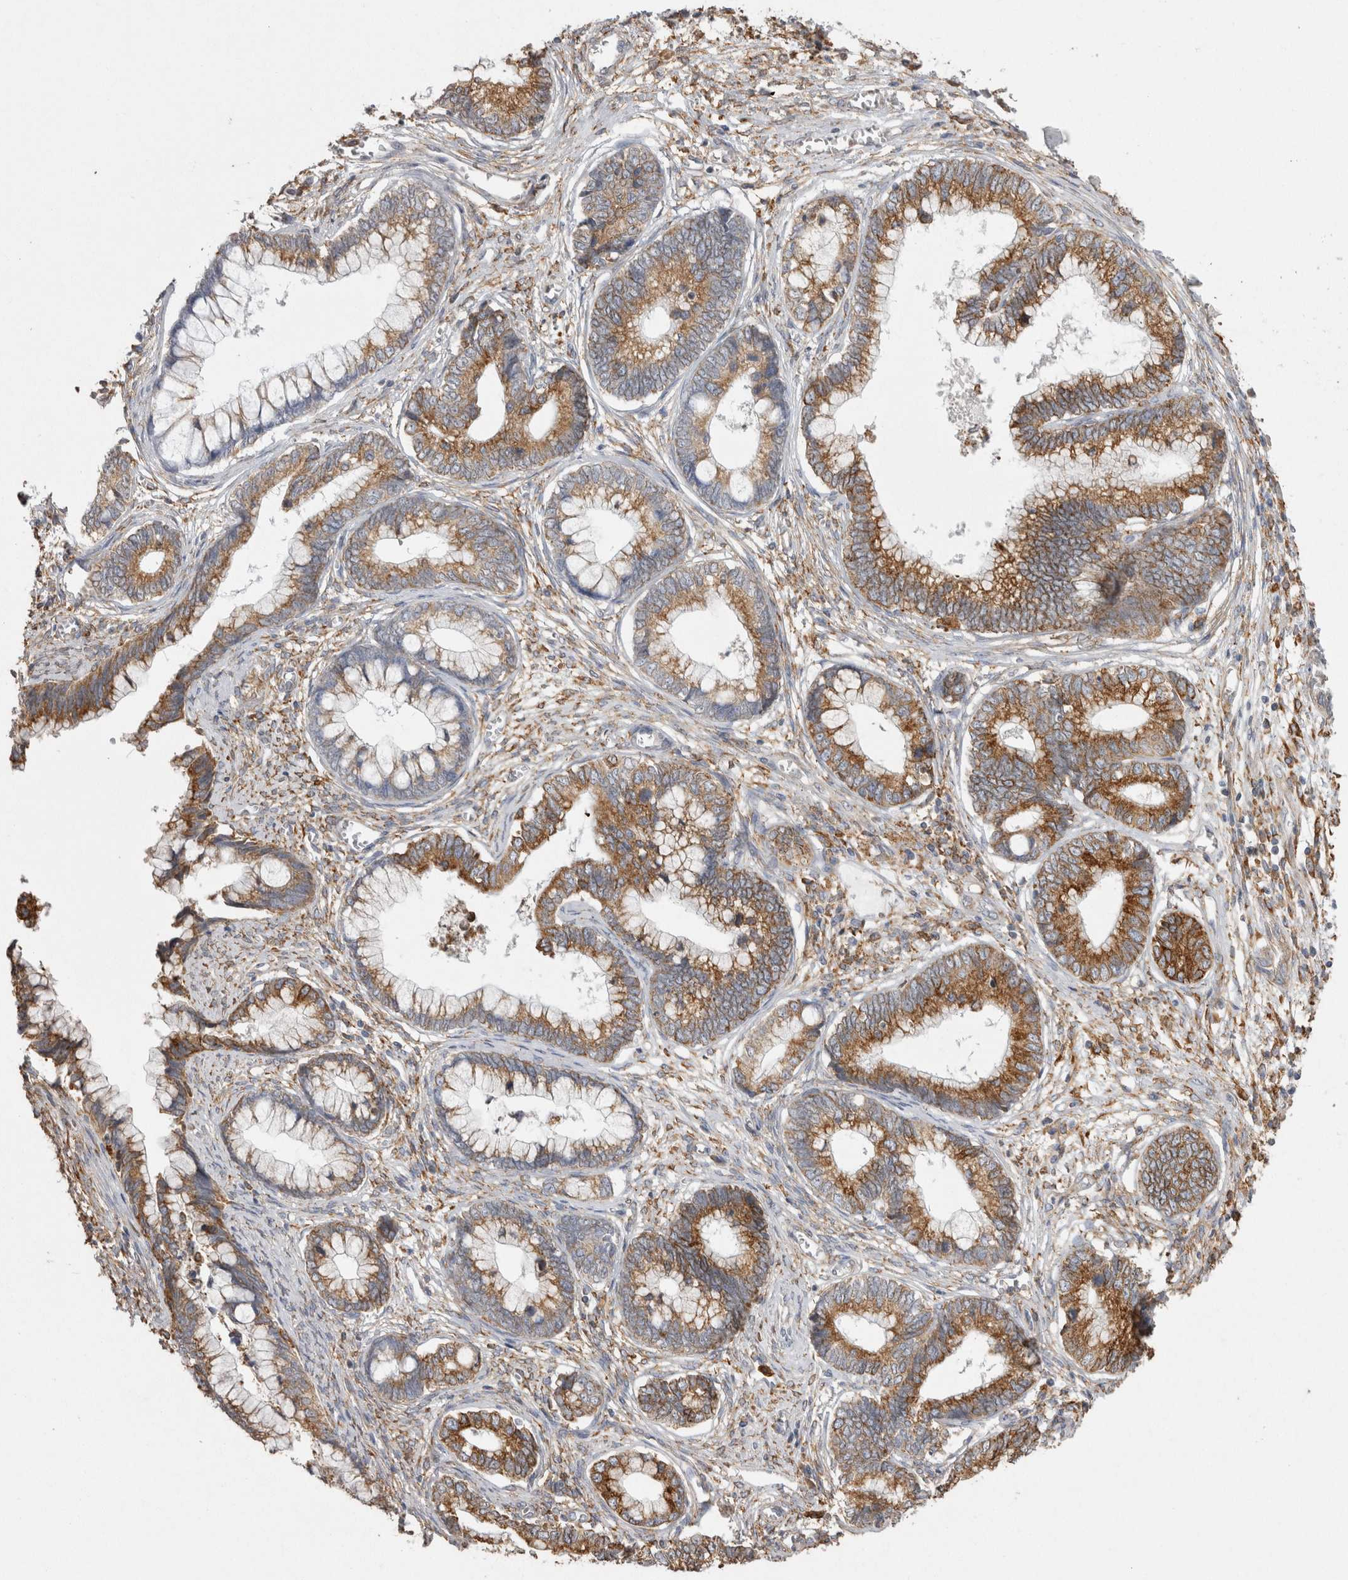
{"staining": {"intensity": "moderate", "quantity": ">75%", "location": "cytoplasmic/membranous"}, "tissue": "cervical cancer", "cell_type": "Tumor cells", "image_type": "cancer", "snomed": [{"axis": "morphology", "description": "Adenocarcinoma, NOS"}, {"axis": "topography", "description": "Cervix"}], "caption": "This photomicrograph exhibits immunohistochemistry (IHC) staining of adenocarcinoma (cervical), with medium moderate cytoplasmic/membranous positivity in approximately >75% of tumor cells.", "gene": "LRPAP1", "patient": {"sex": "female", "age": 44}}